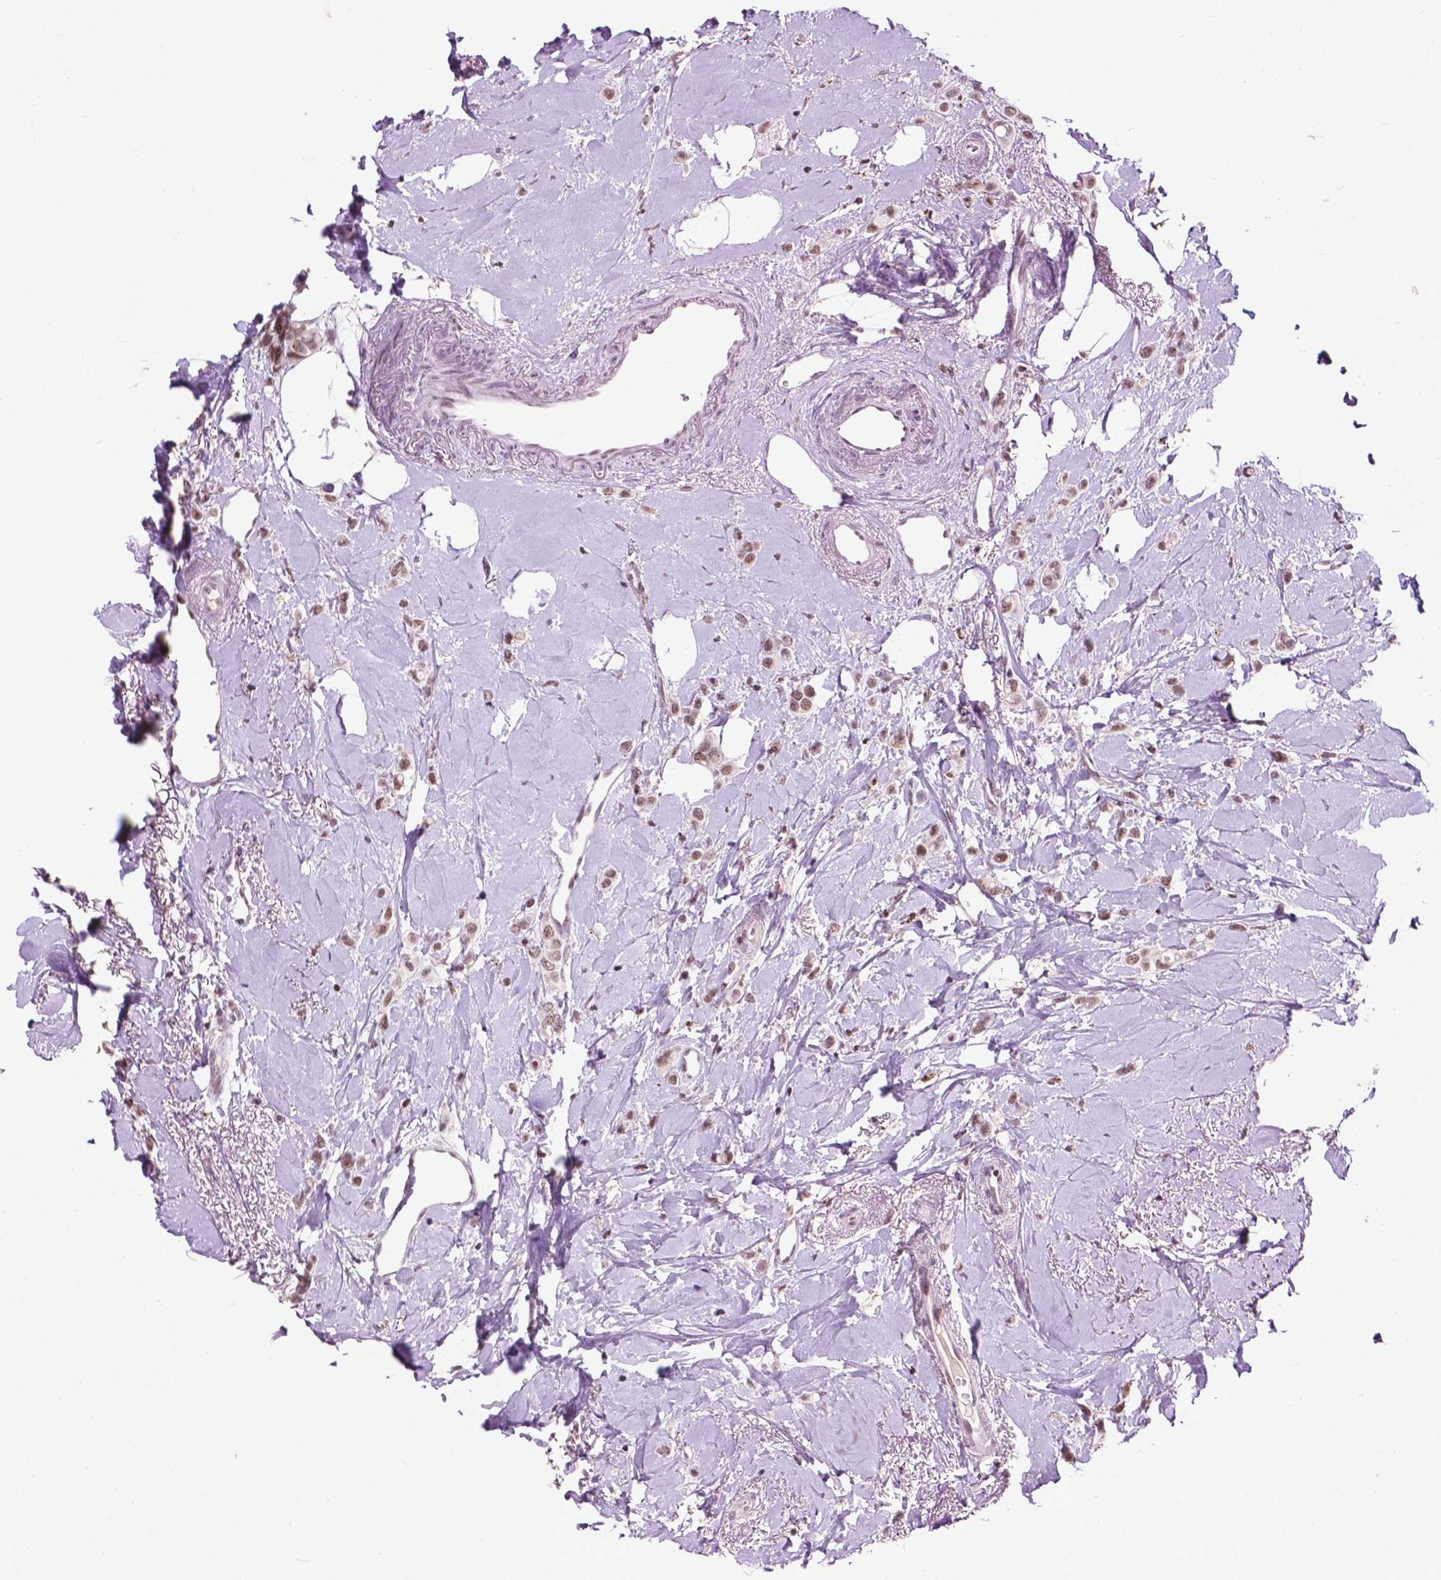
{"staining": {"intensity": "moderate", "quantity": ">75%", "location": "nuclear"}, "tissue": "breast cancer", "cell_type": "Tumor cells", "image_type": "cancer", "snomed": [{"axis": "morphology", "description": "Lobular carcinoma"}, {"axis": "topography", "description": "Breast"}], "caption": "Immunohistochemical staining of lobular carcinoma (breast) shows moderate nuclear protein staining in approximately >75% of tumor cells. (DAB (3,3'-diaminobenzidine) IHC with brightfield microscopy, high magnification).", "gene": "EAF1", "patient": {"sex": "female", "age": 66}}